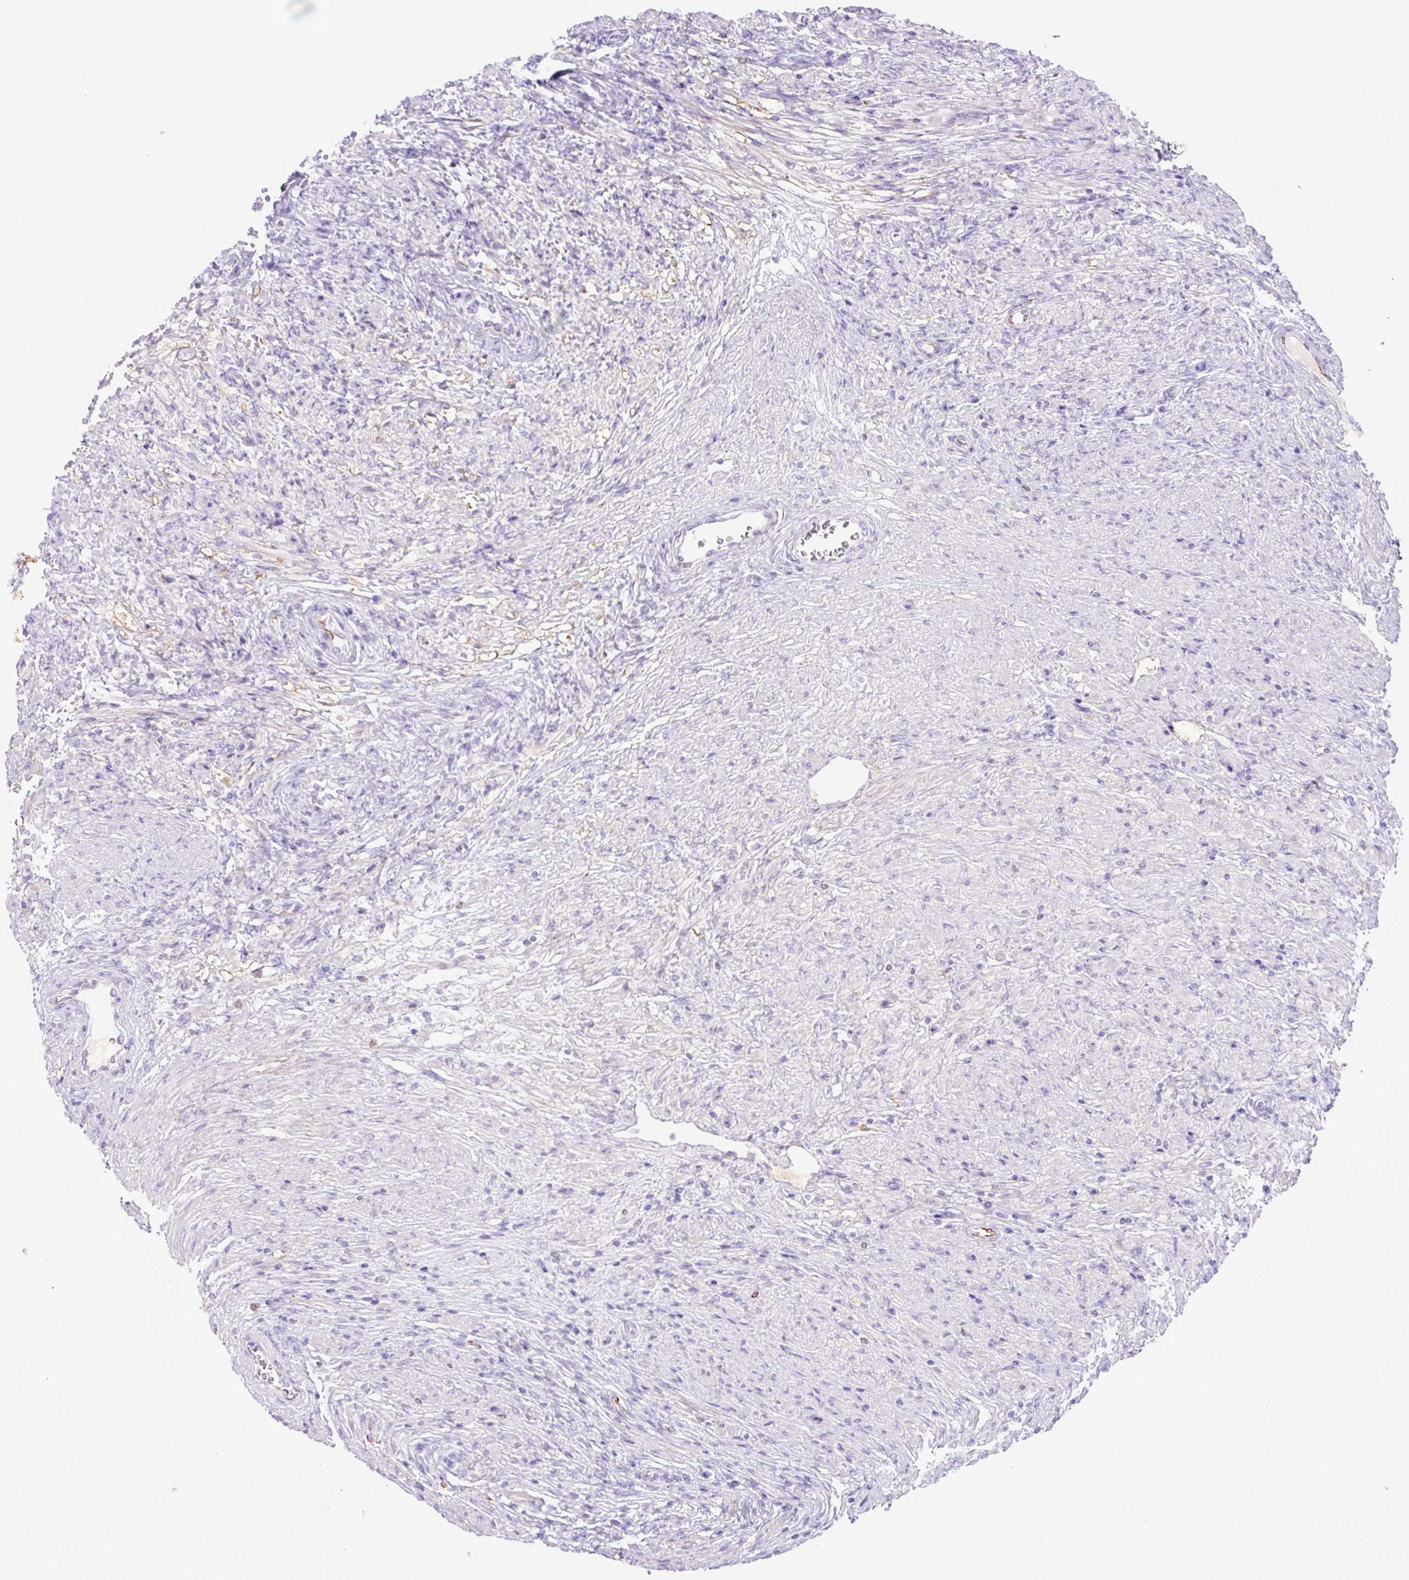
{"staining": {"intensity": "negative", "quantity": "none", "location": "none"}, "tissue": "prostate cancer", "cell_type": "Tumor cells", "image_type": "cancer", "snomed": [{"axis": "morphology", "description": "Adenocarcinoma, High grade"}, {"axis": "topography", "description": "Prostate"}], "caption": "Prostate cancer stained for a protein using immunohistochemistry displays no staining tumor cells.", "gene": "SPTBN5", "patient": {"sex": "male", "age": 69}}